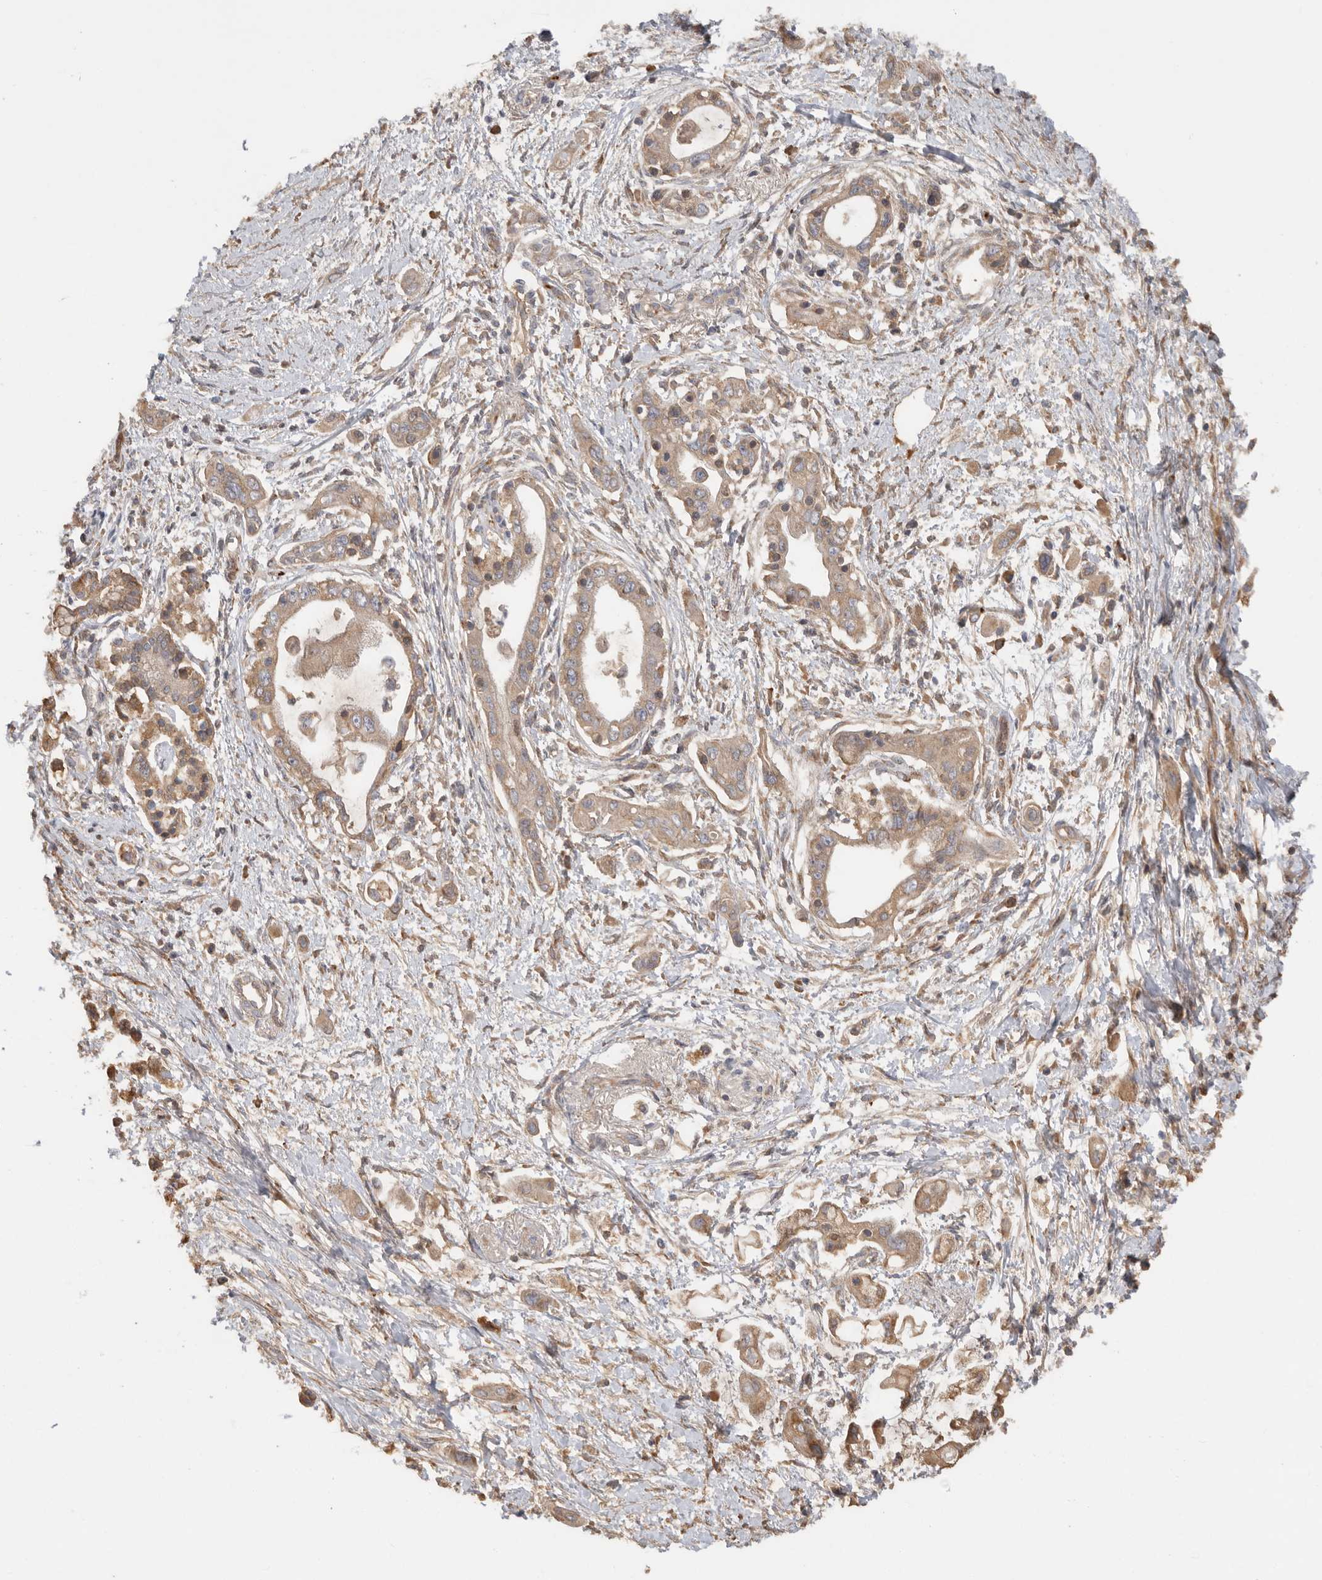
{"staining": {"intensity": "moderate", "quantity": ">75%", "location": "cytoplasmic/membranous"}, "tissue": "pancreatic cancer", "cell_type": "Tumor cells", "image_type": "cancer", "snomed": [{"axis": "morphology", "description": "Adenocarcinoma, NOS"}, {"axis": "topography", "description": "Pancreas"}], "caption": "Immunohistochemical staining of pancreatic cancer (adenocarcinoma) reveals medium levels of moderate cytoplasmic/membranous positivity in about >75% of tumor cells. (brown staining indicates protein expression, while blue staining denotes nuclei).", "gene": "CDC42BPB", "patient": {"sex": "male", "age": 59}}